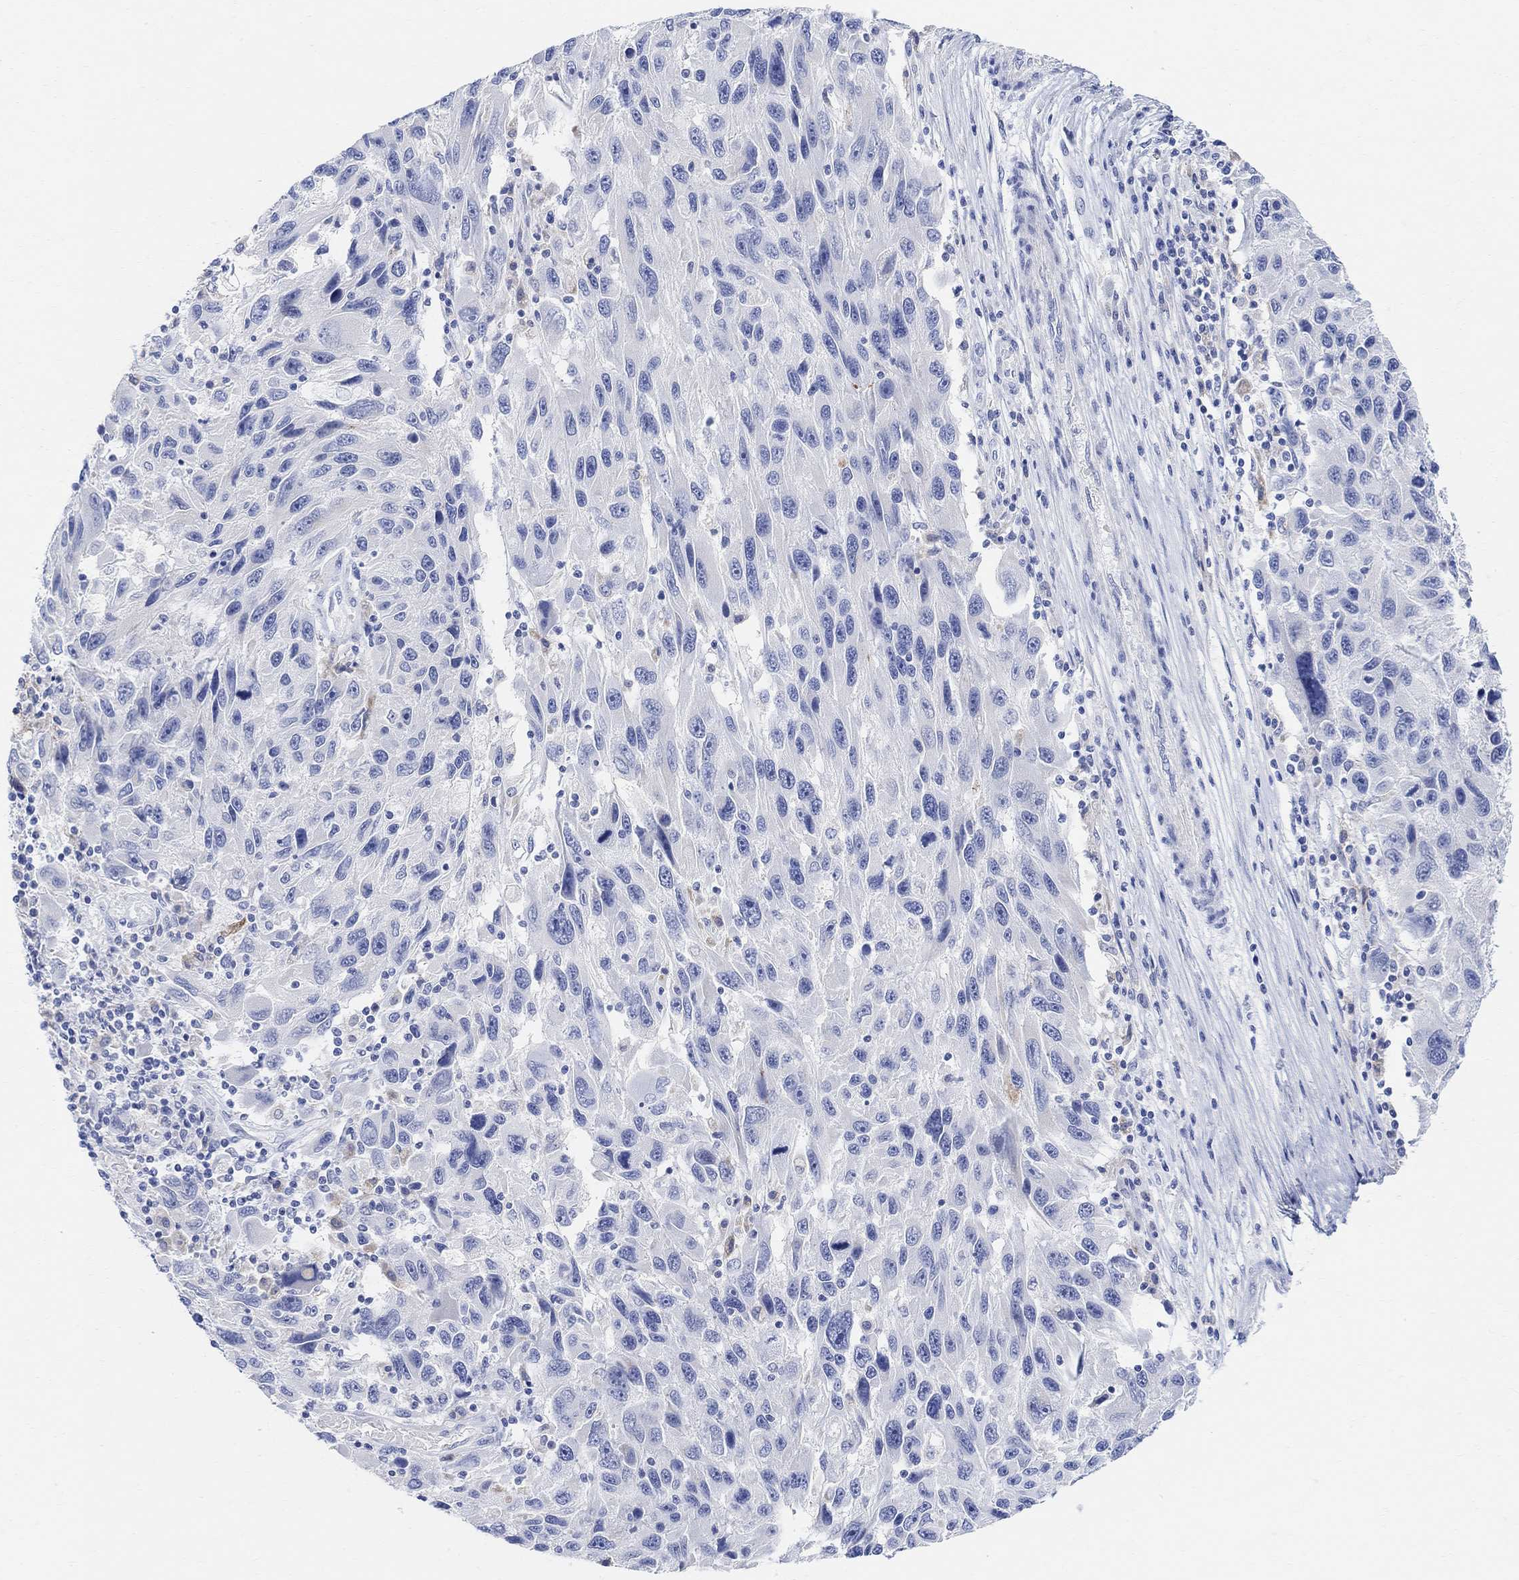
{"staining": {"intensity": "negative", "quantity": "none", "location": "none"}, "tissue": "melanoma", "cell_type": "Tumor cells", "image_type": "cancer", "snomed": [{"axis": "morphology", "description": "Malignant melanoma, NOS"}, {"axis": "topography", "description": "Skin"}], "caption": "Image shows no protein expression in tumor cells of malignant melanoma tissue. (Brightfield microscopy of DAB (3,3'-diaminobenzidine) IHC at high magnification).", "gene": "RETNLB", "patient": {"sex": "male", "age": 53}}